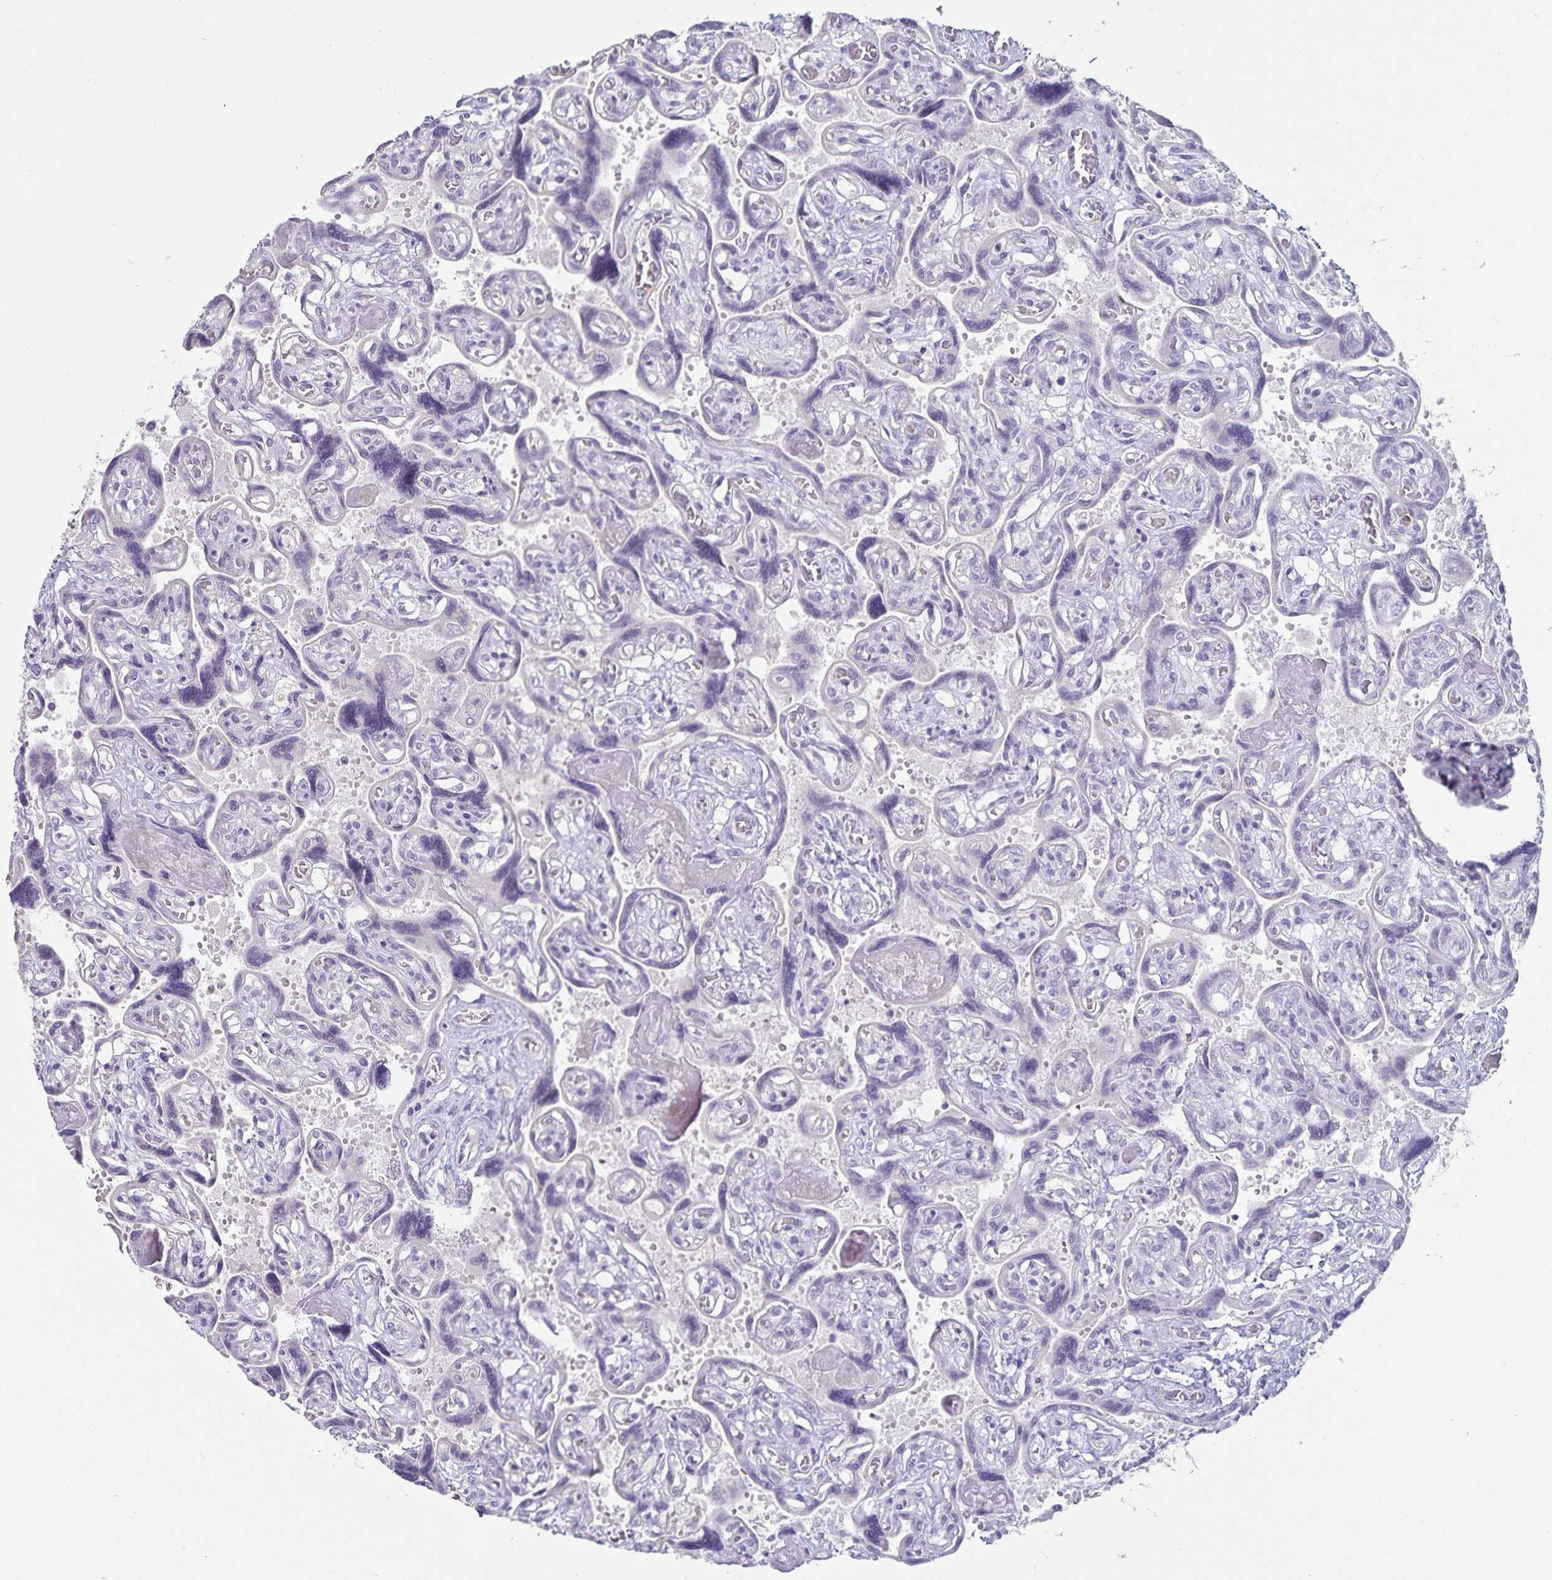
{"staining": {"intensity": "negative", "quantity": "none", "location": "none"}, "tissue": "placenta", "cell_type": "Decidual cells", "image_type": "normal", "snomed": [{"axis": "morphology", "description": "Normal tissue, NOS"}, {"axis": "topography", "description": "Placenta"}], "caption": "The IHC image has no significant staining in decidual cells of placenta. The staining was performed using DAB to visualize the protein expression in brown, while the nuclei were stained in blue with hematoxylin (Magnification: 20x).", "gene": "DNAH9", "patient": {"sex": "female", "age": 32}}